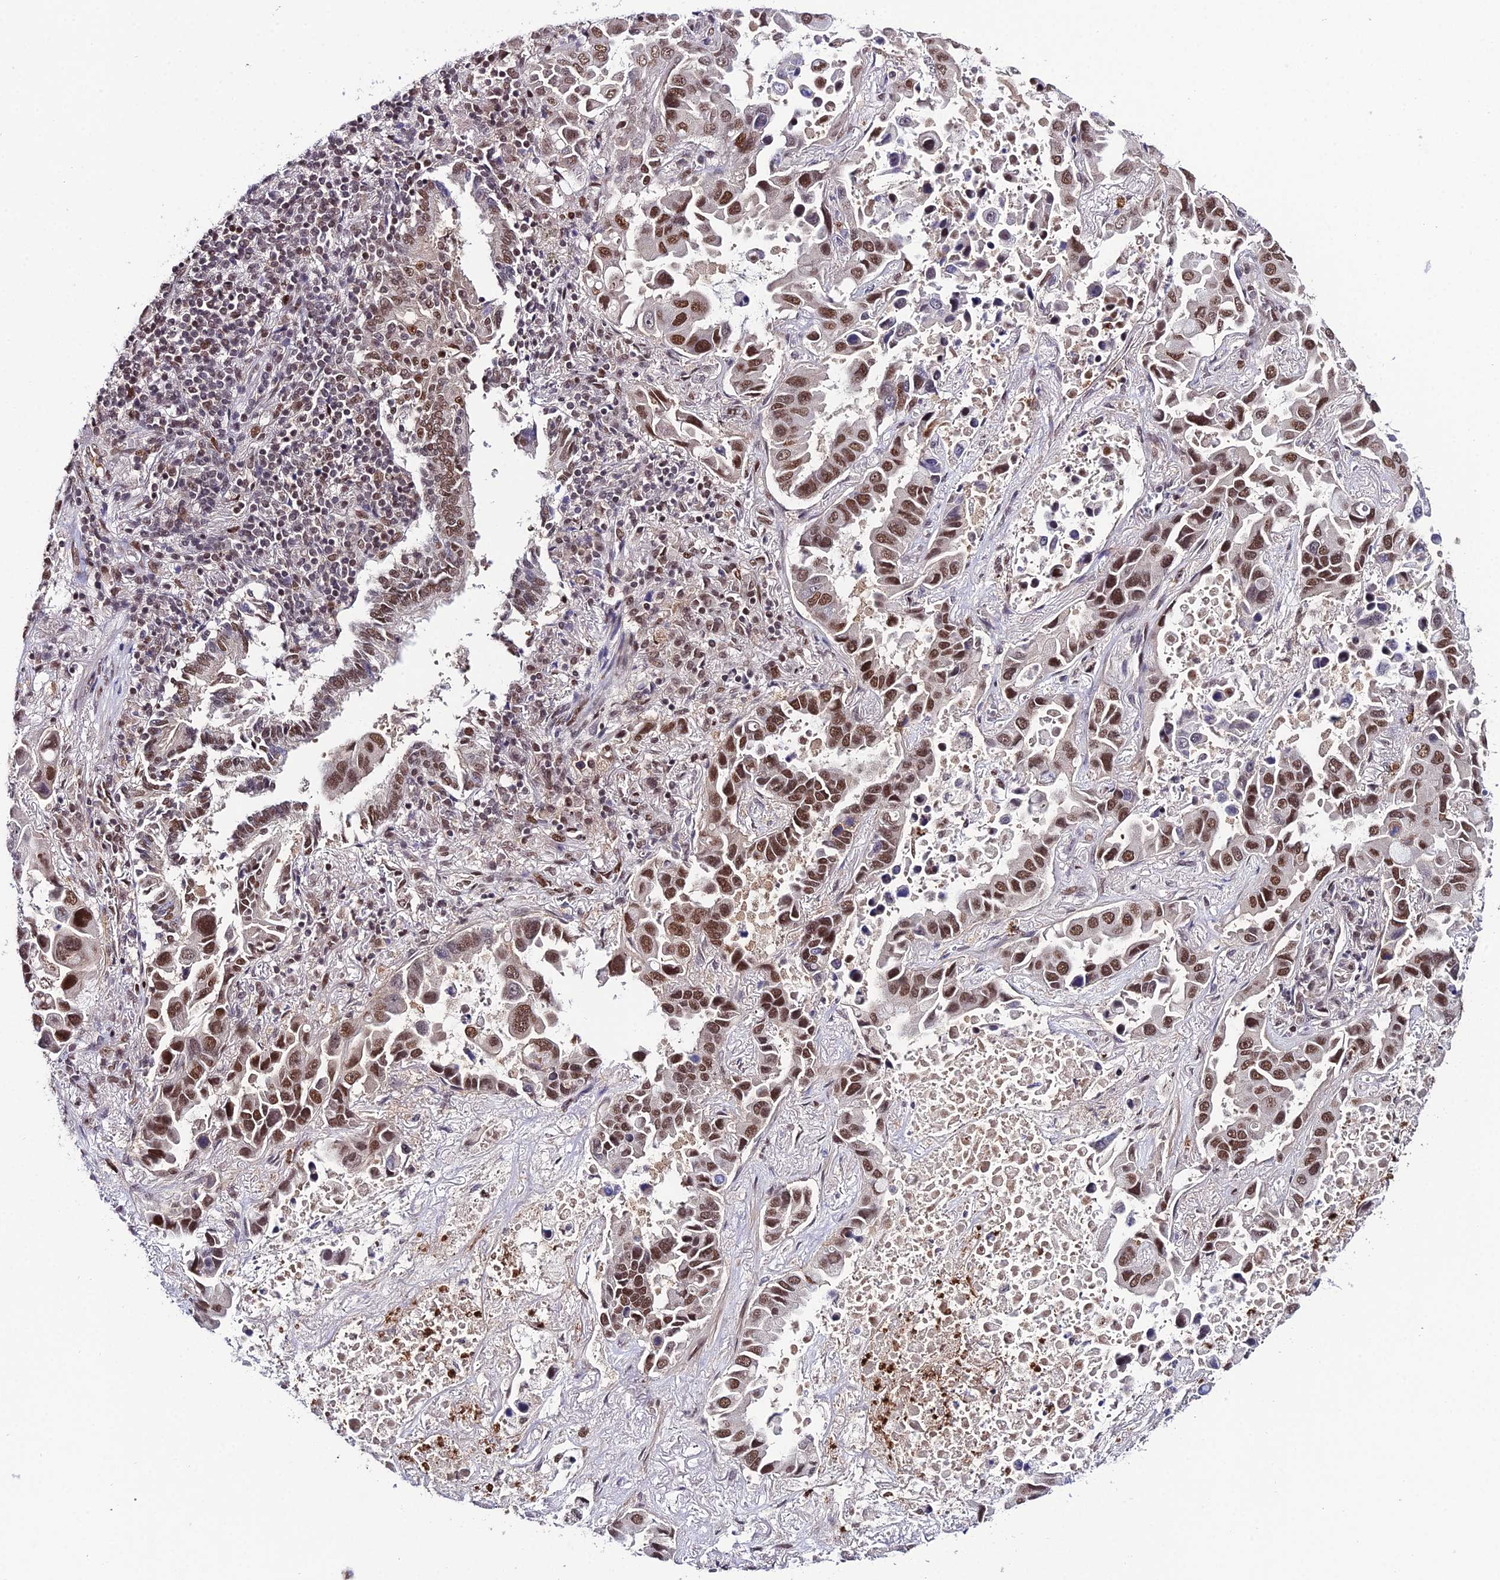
{"staining": {"intensity": "moderate", "quantity": ">75%", "location": "nuclear"}, "tissue": "lung cancer", "cell_type": "Tumor cells", "image_type": "cancer", "snomed": [{"axis": "morphology", "description": "Adenocarcinoma, NOS"}, {"axis": "topography", "description": "Lung"}], "caption": "Lung adenocarcinoma stained for a protein reveals moderate nuclear positivity in tumor cells.", "gene": "SYT15", "patient": {"sex": "male", "age": 64}}